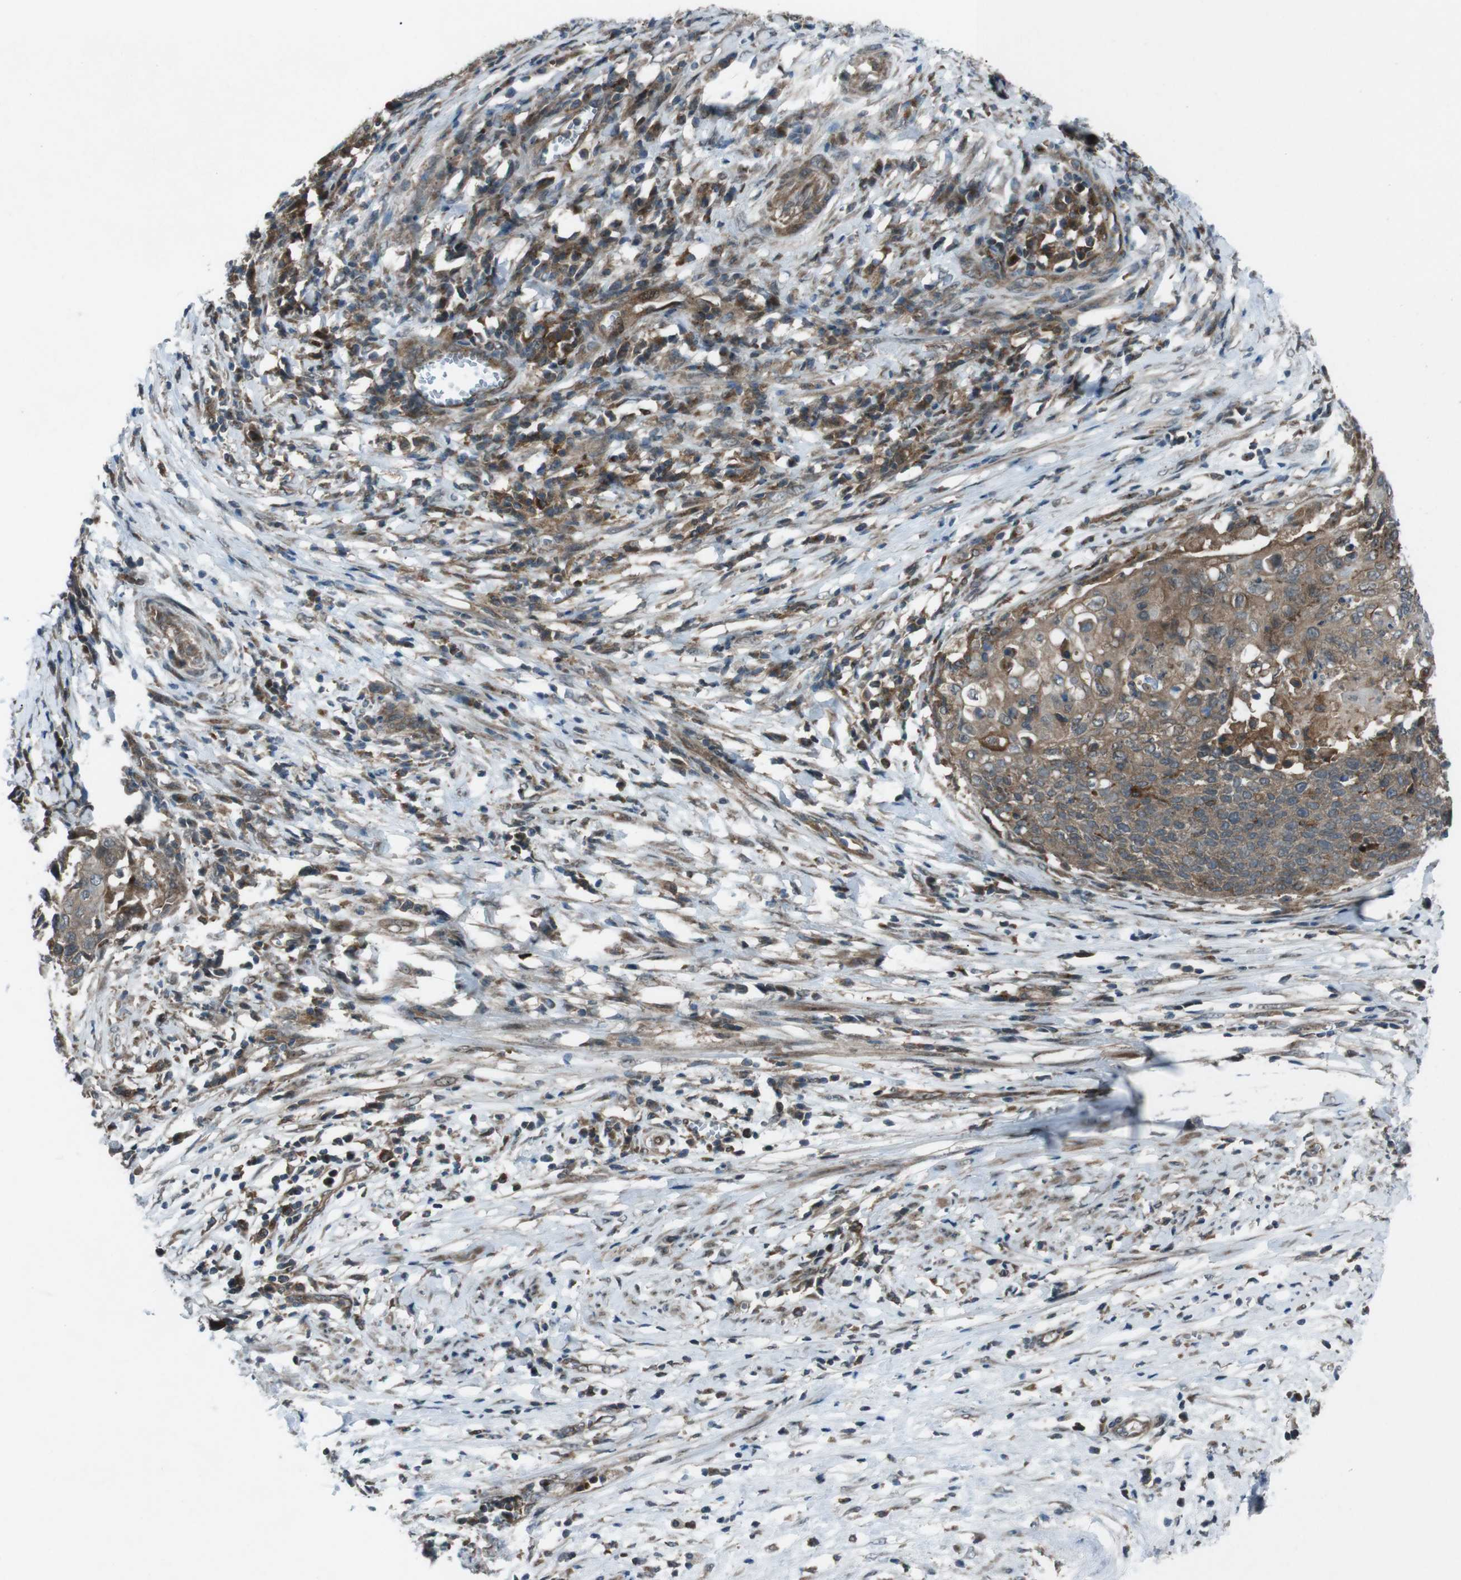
{"staining": {"intensity": "moderate", "quantity": ">75%", "location": "cytoplasmic/membranous"}, "tissue": "cervical cancer", "cell_type": "Tumor cells", "image_type": "cancer", "snomed": [{"axis": "morphology", "description": "Squamous cell carcinoma, NOS"}, {"axis": "topography", "description": "Cervix"}], "caption": "Cervical cancer (squamous cell carcinoma) stained with DAB (3,3'-diaminobenzidine) IHC exhibits medium levels of moderate cytoplasmic/membranous expression in approximately >75% of tumor cells. (DAB (3,3'-diaminobenzidine) IHC, brown staining for protein, blue staining for nuclei).", "gene": "SLC27A4", "patient": {"sex": "female", "age": 39}}